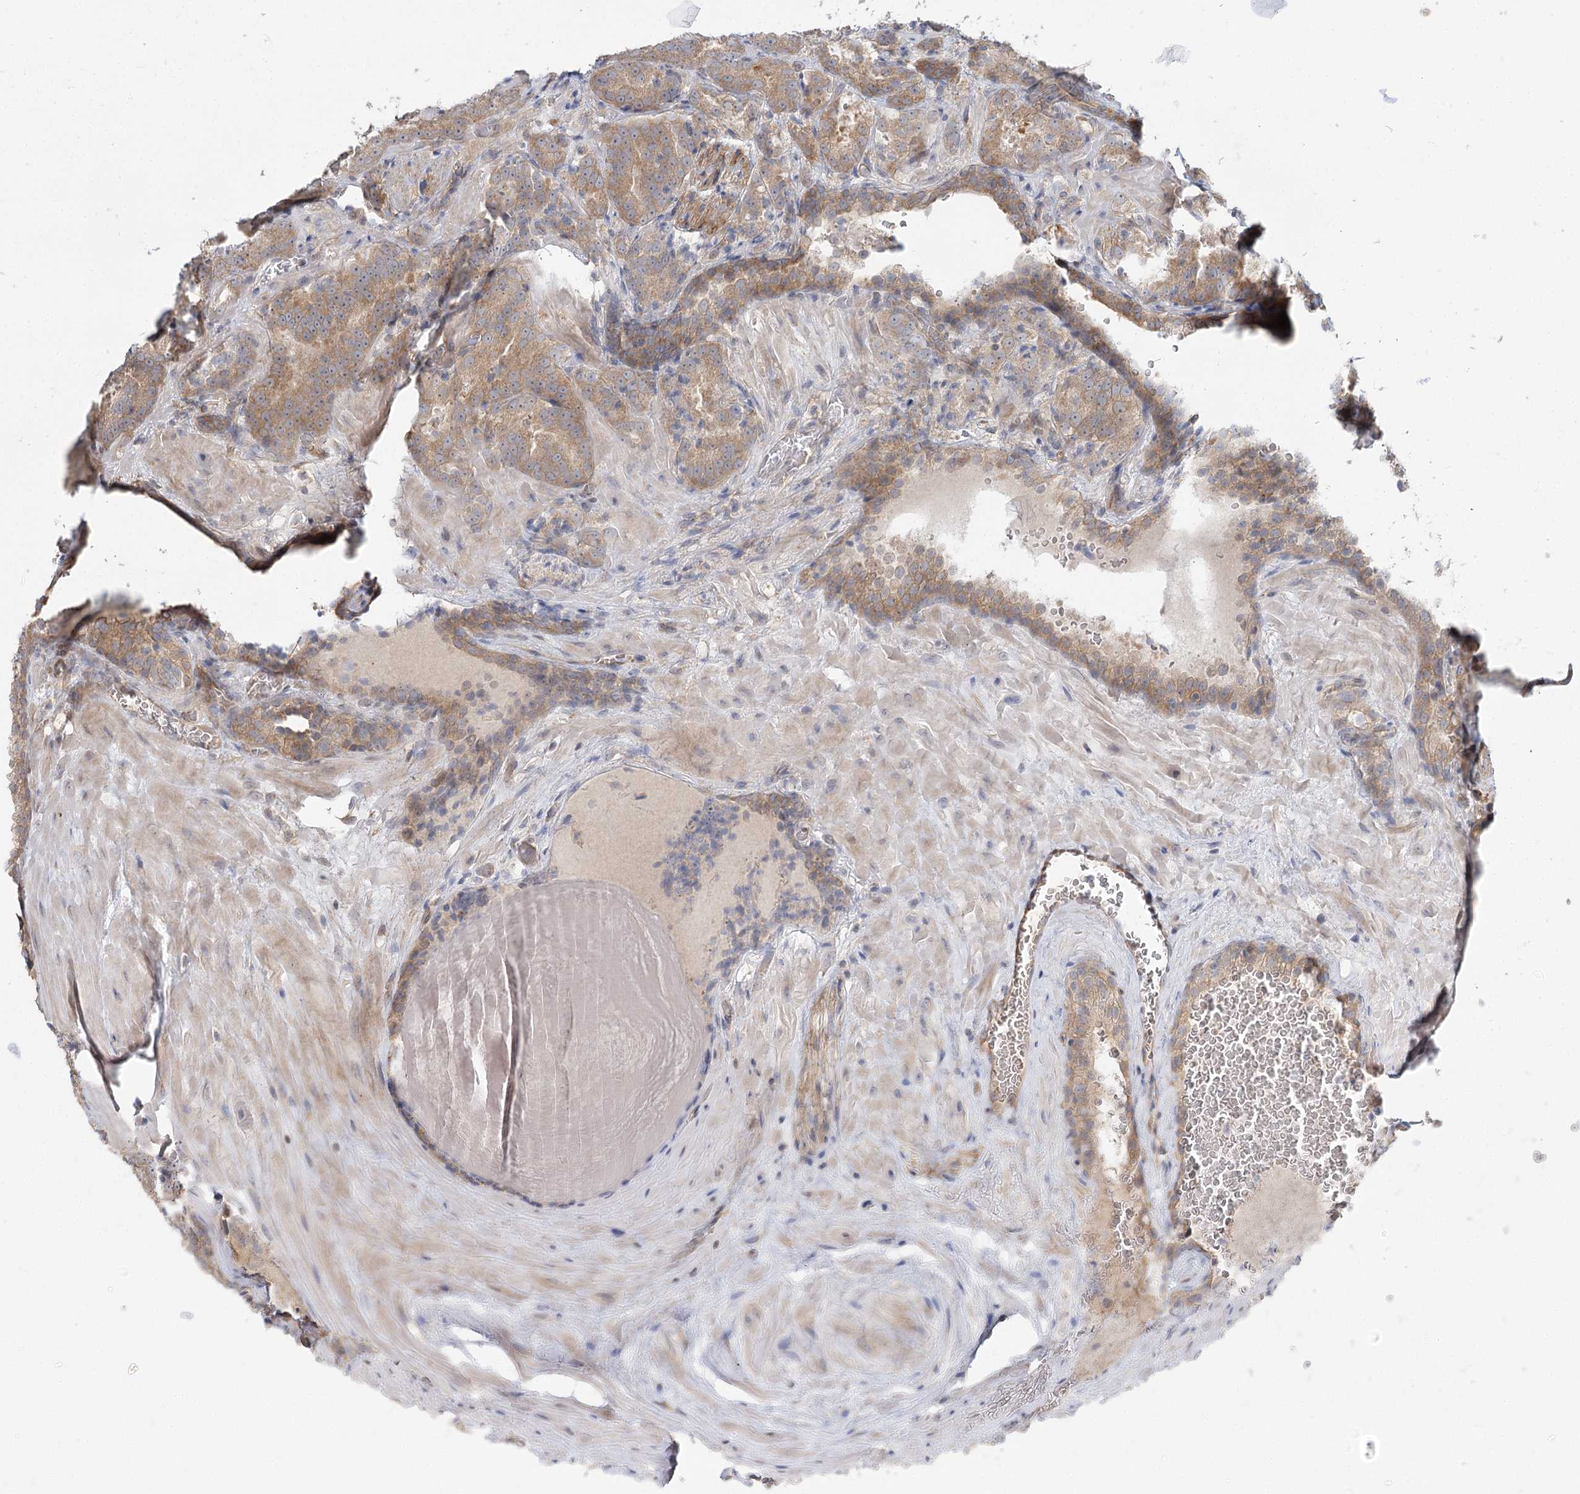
{"staining": {"intensity": "moderate", "quantity": ">75%", "location": "cytoplasmic/membranous"}, "tissue": "prostate cancer", "cell_type": "Tumor cells", "image_type": "cancer", "snomed": [{"axis": "morphology", "description": "Adenocarcinoma, Low grade"}, {"axis": "topography", "description": "Prostate"}], "caption": "Protein expression by IHC shows moderate cytoplasmic/membranous staining in about >75% of tumor cells in prostate low-grade adenocarcinoma.", "gene": "GUCY2C", "patient": {"sex": "male", "age": 69}}